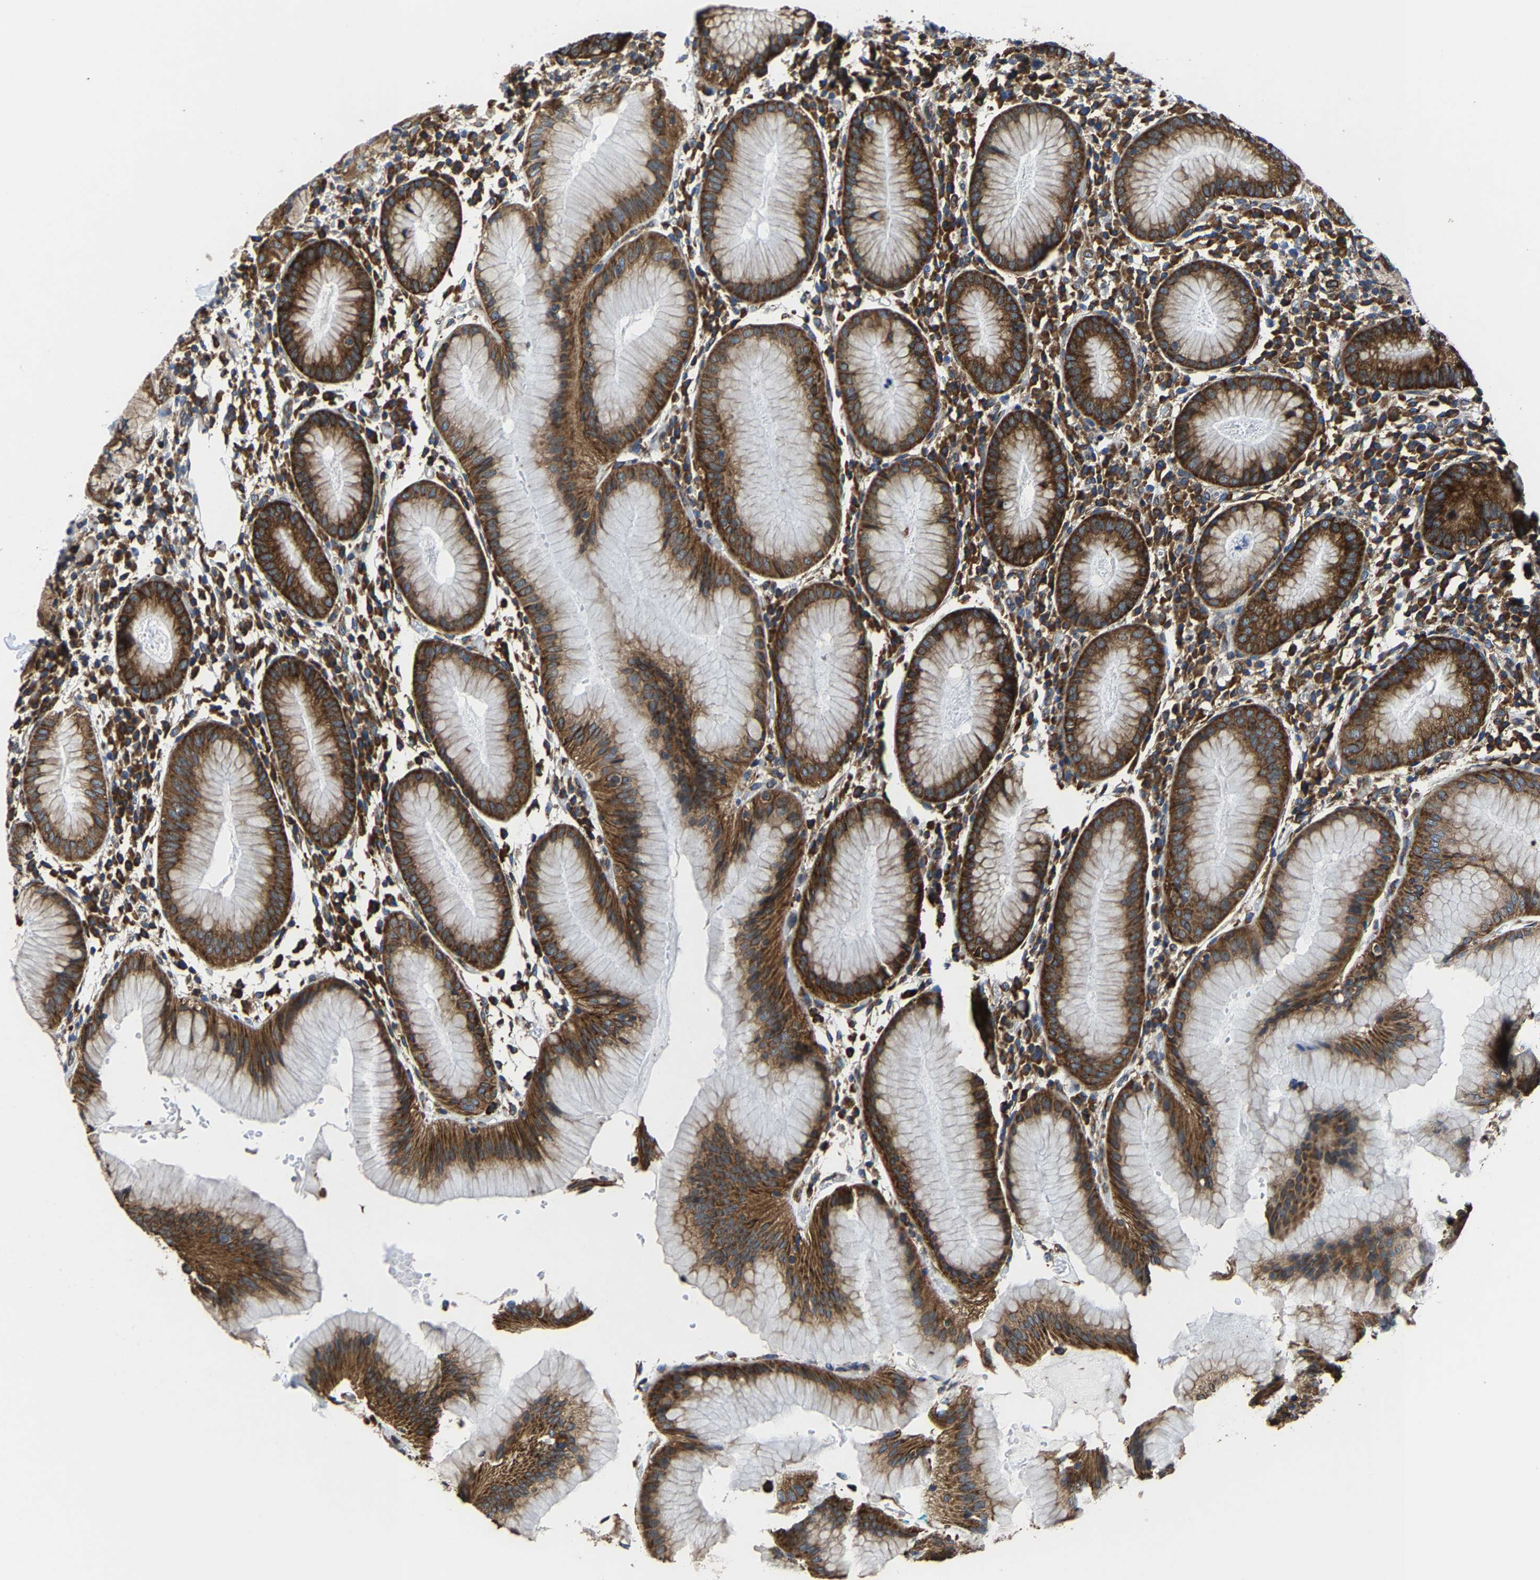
{"staining": {"intensity": "strong", "quantity": ">75%", "location": "cytoplasmic/membranous"}, "tissue": "stomach", "cell_type": "Glandular cells", "image_type": "normal", "snomed": [{"axis": "morphology", "description": "Normal tissue, NOS"}, {"axis": "topography", "description": "Stomach"}, {"axis": "topography", "description": "Stomach, lower"}], "caption": "Unremarkable stomach was stained to show a protein in brown. There is high levels of strong cytoplasmic/membranous expression in approximately >75% of glandular cells.", "gene": "G3BP2", "patient": {"sex": "female", "age": 75}}